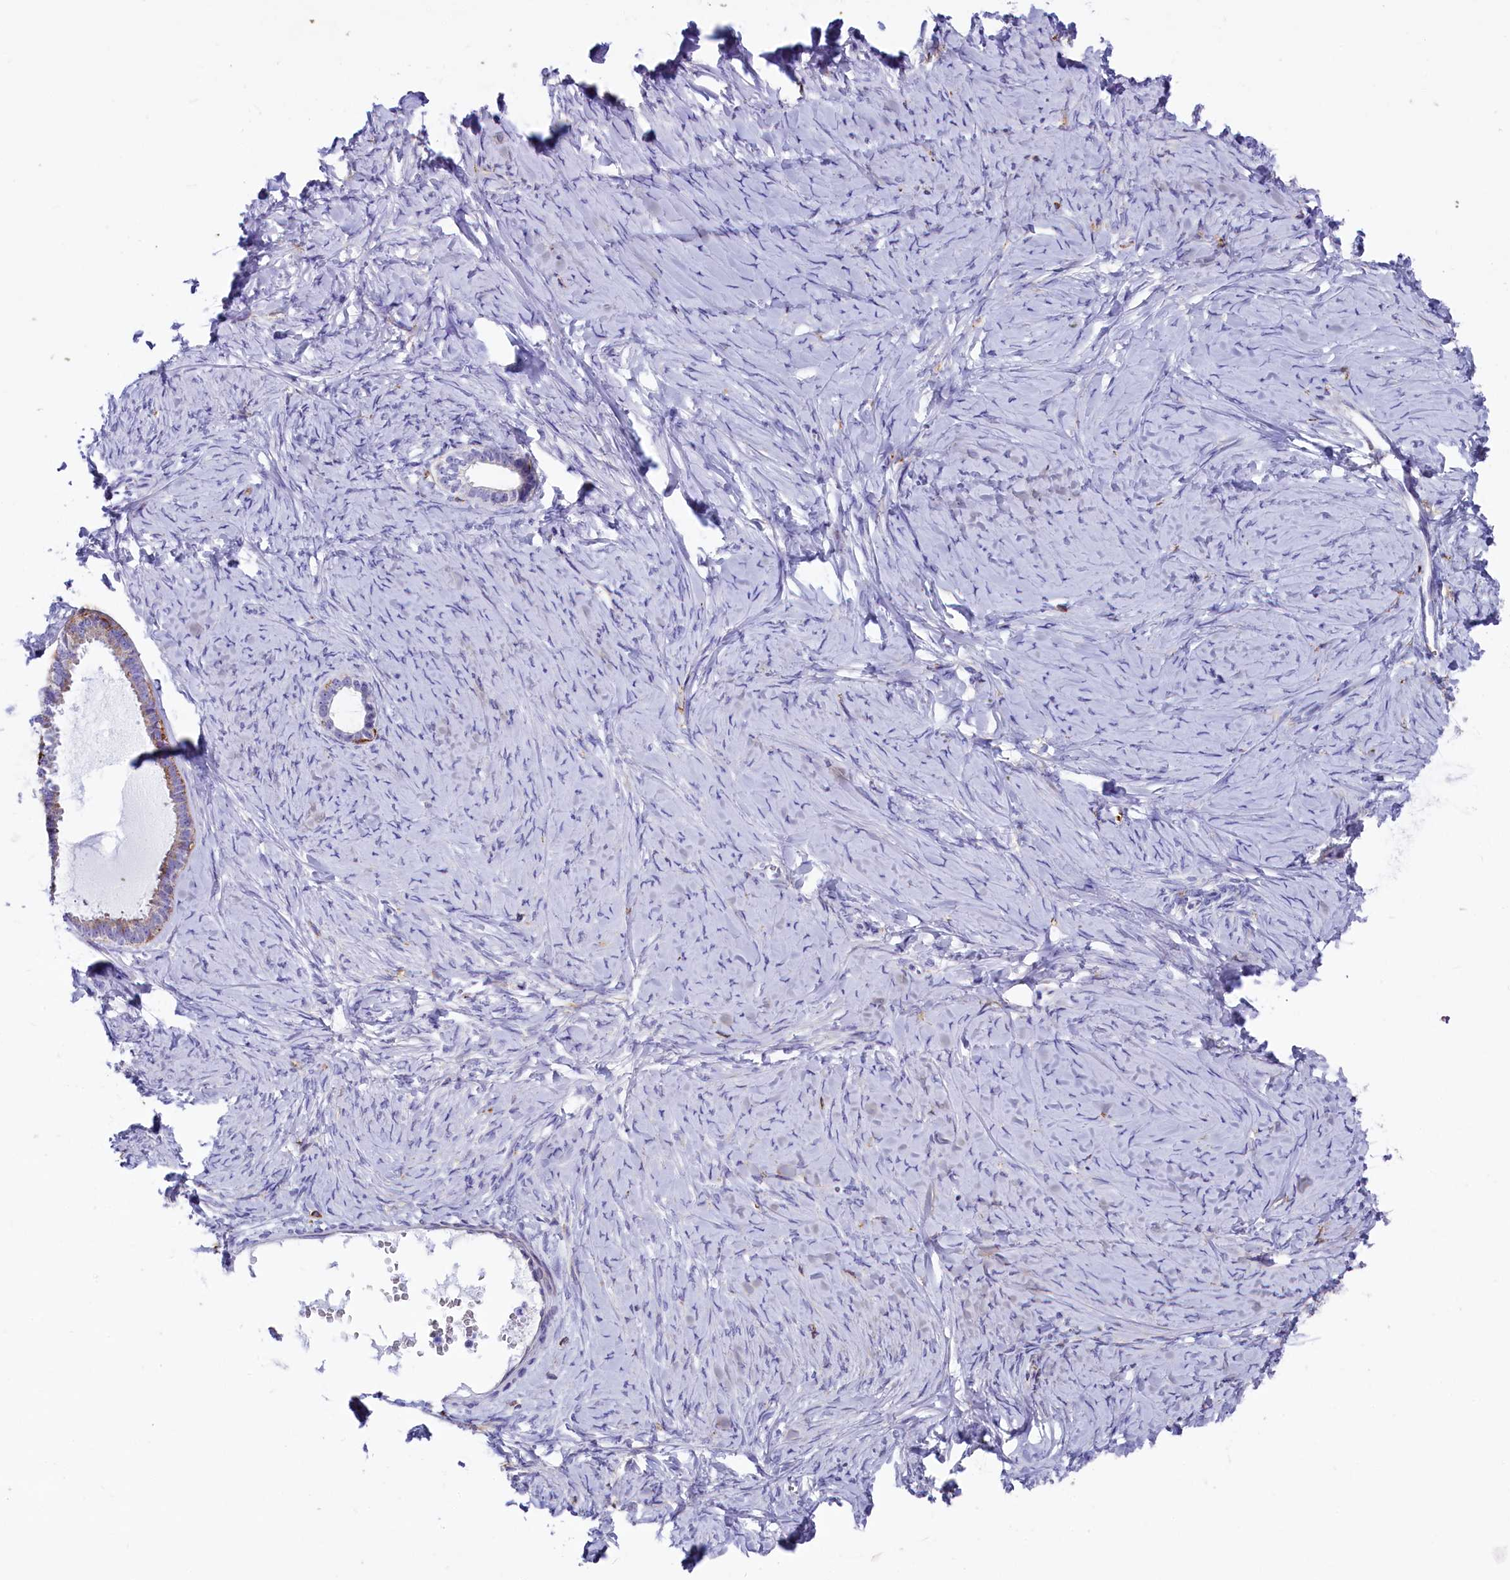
{"staining": {"intensity": "weak", "quantity": "<25%", "location": "cytoplasmic/membranous"}, "tissue": "ovarian cancer", "cell_type": "Tumor cells", "image_type": "cancer", "snomed": [{"axis": "morphology", "description": "Cystadenocarcinoma, serous, NOS"}, {"axis": "topography", "description": "Ovary"}], "caption": "The histopathology image reveals no significant positivity in tumor cells of ovarian serous cystadenocarcinoma. Nuclei are stained in blue.", "gene": "IL20RA", "patient": {"sex": "female", "age": 79}}